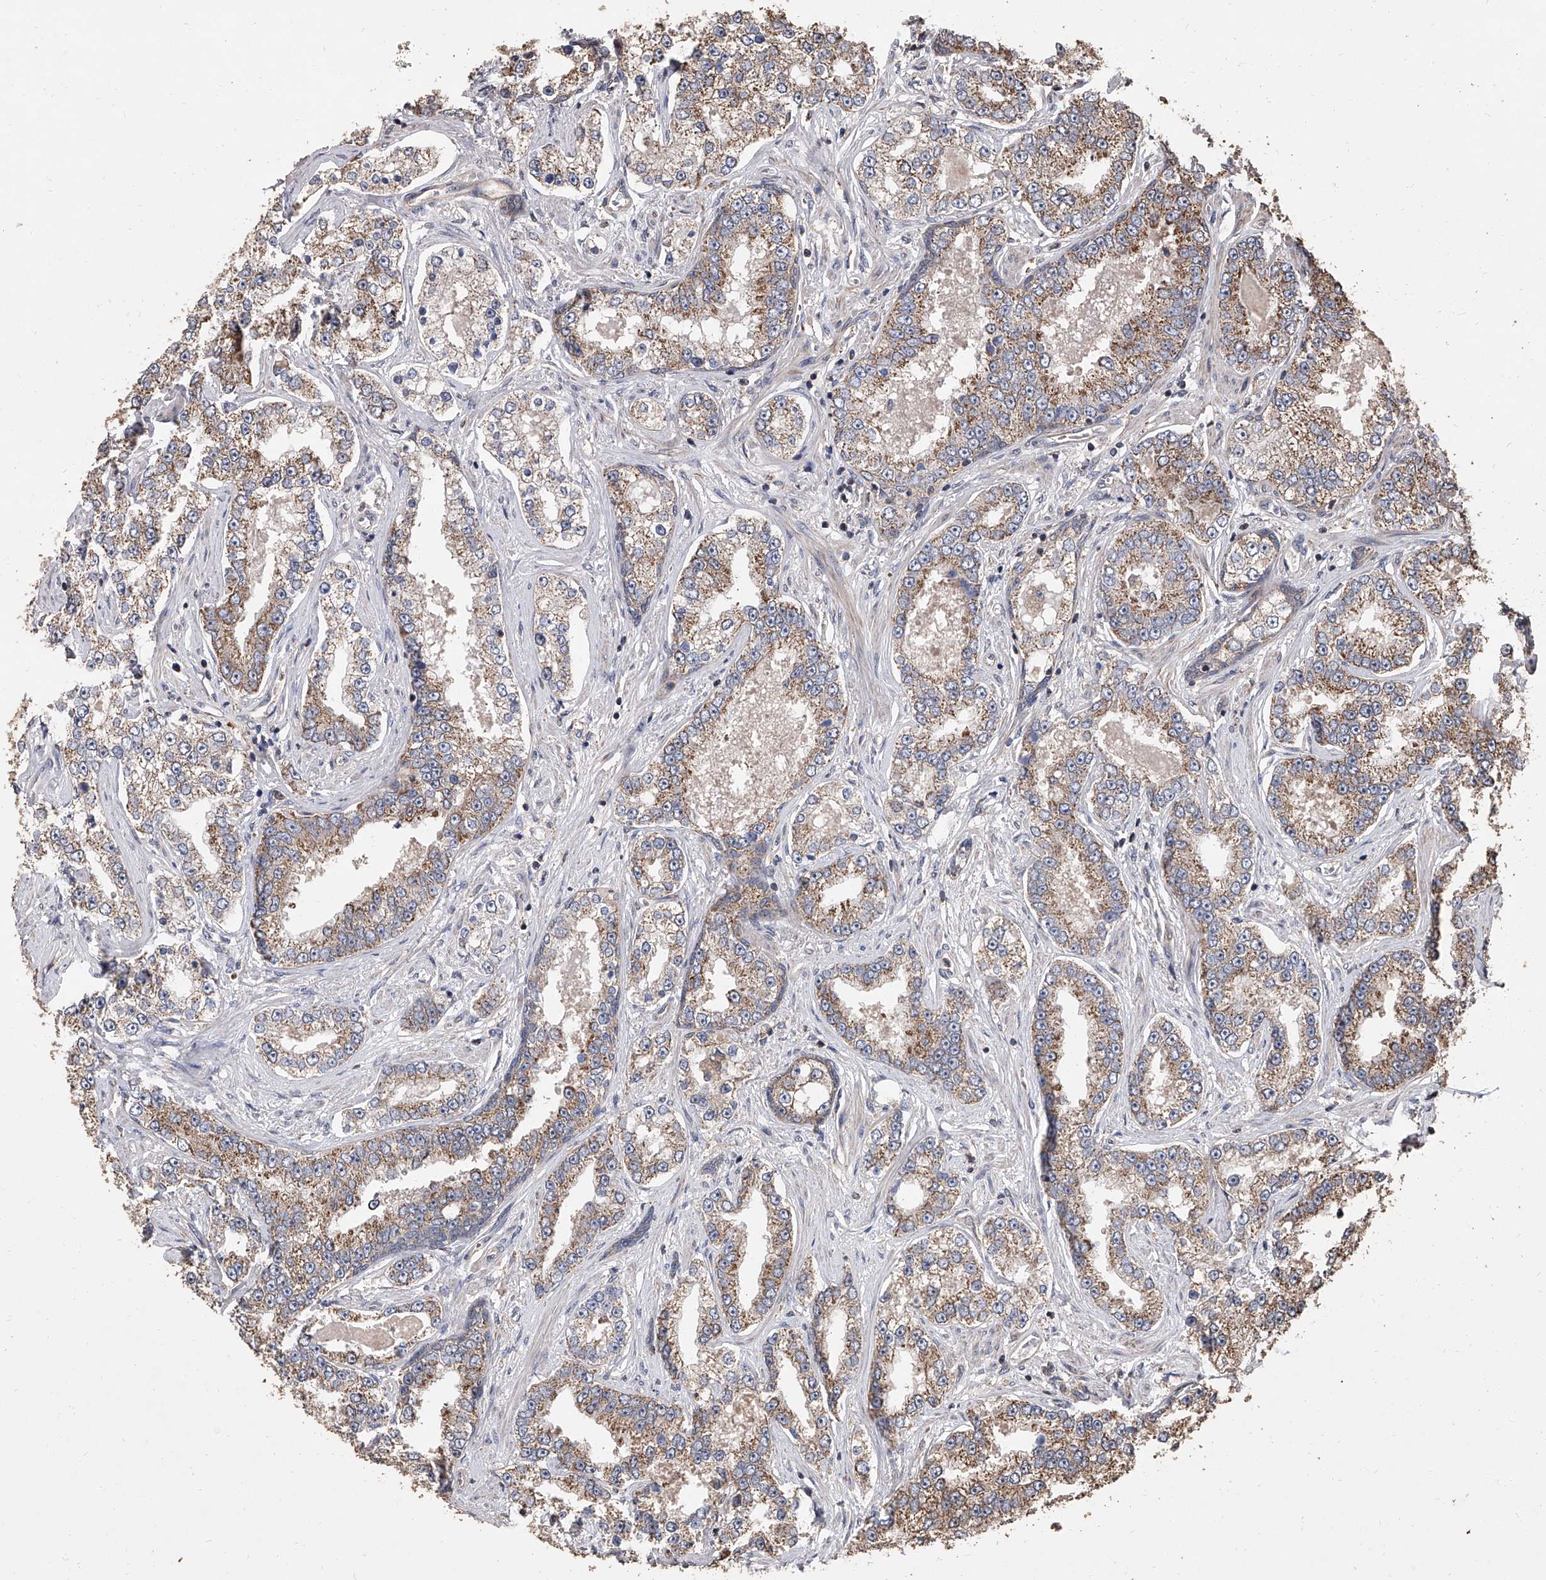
{"staining": {"intensity": "moderate", "quantity": ">75%", "location": "cytoplasmic/membranous"}, "tissue": "prostate cancer", "cell_type": "Tumor cells", "image_type": "cancer", "snomed": [{"axis": "morphology", "description": "Normal tissue, NOS"}, {"axis": "morphology", "description": "Adenocarcinoma, High grade"}, {"axis": "topography", "description": "Prostate"}], "caption": "Immunohistochemistry image of neoplastic tissue: prostate cancer (high-grade adenocarcinoma) stained using immunohistochemistry (IHC) reveals medium levels of moderate protein expression localized specifically in the cytoplasmic/membranous of tumor cells, appearing as a cytoplasmic/membranous brown color.", "gene": "LTV1", "patient": {"sex": "male", "age": 83}}